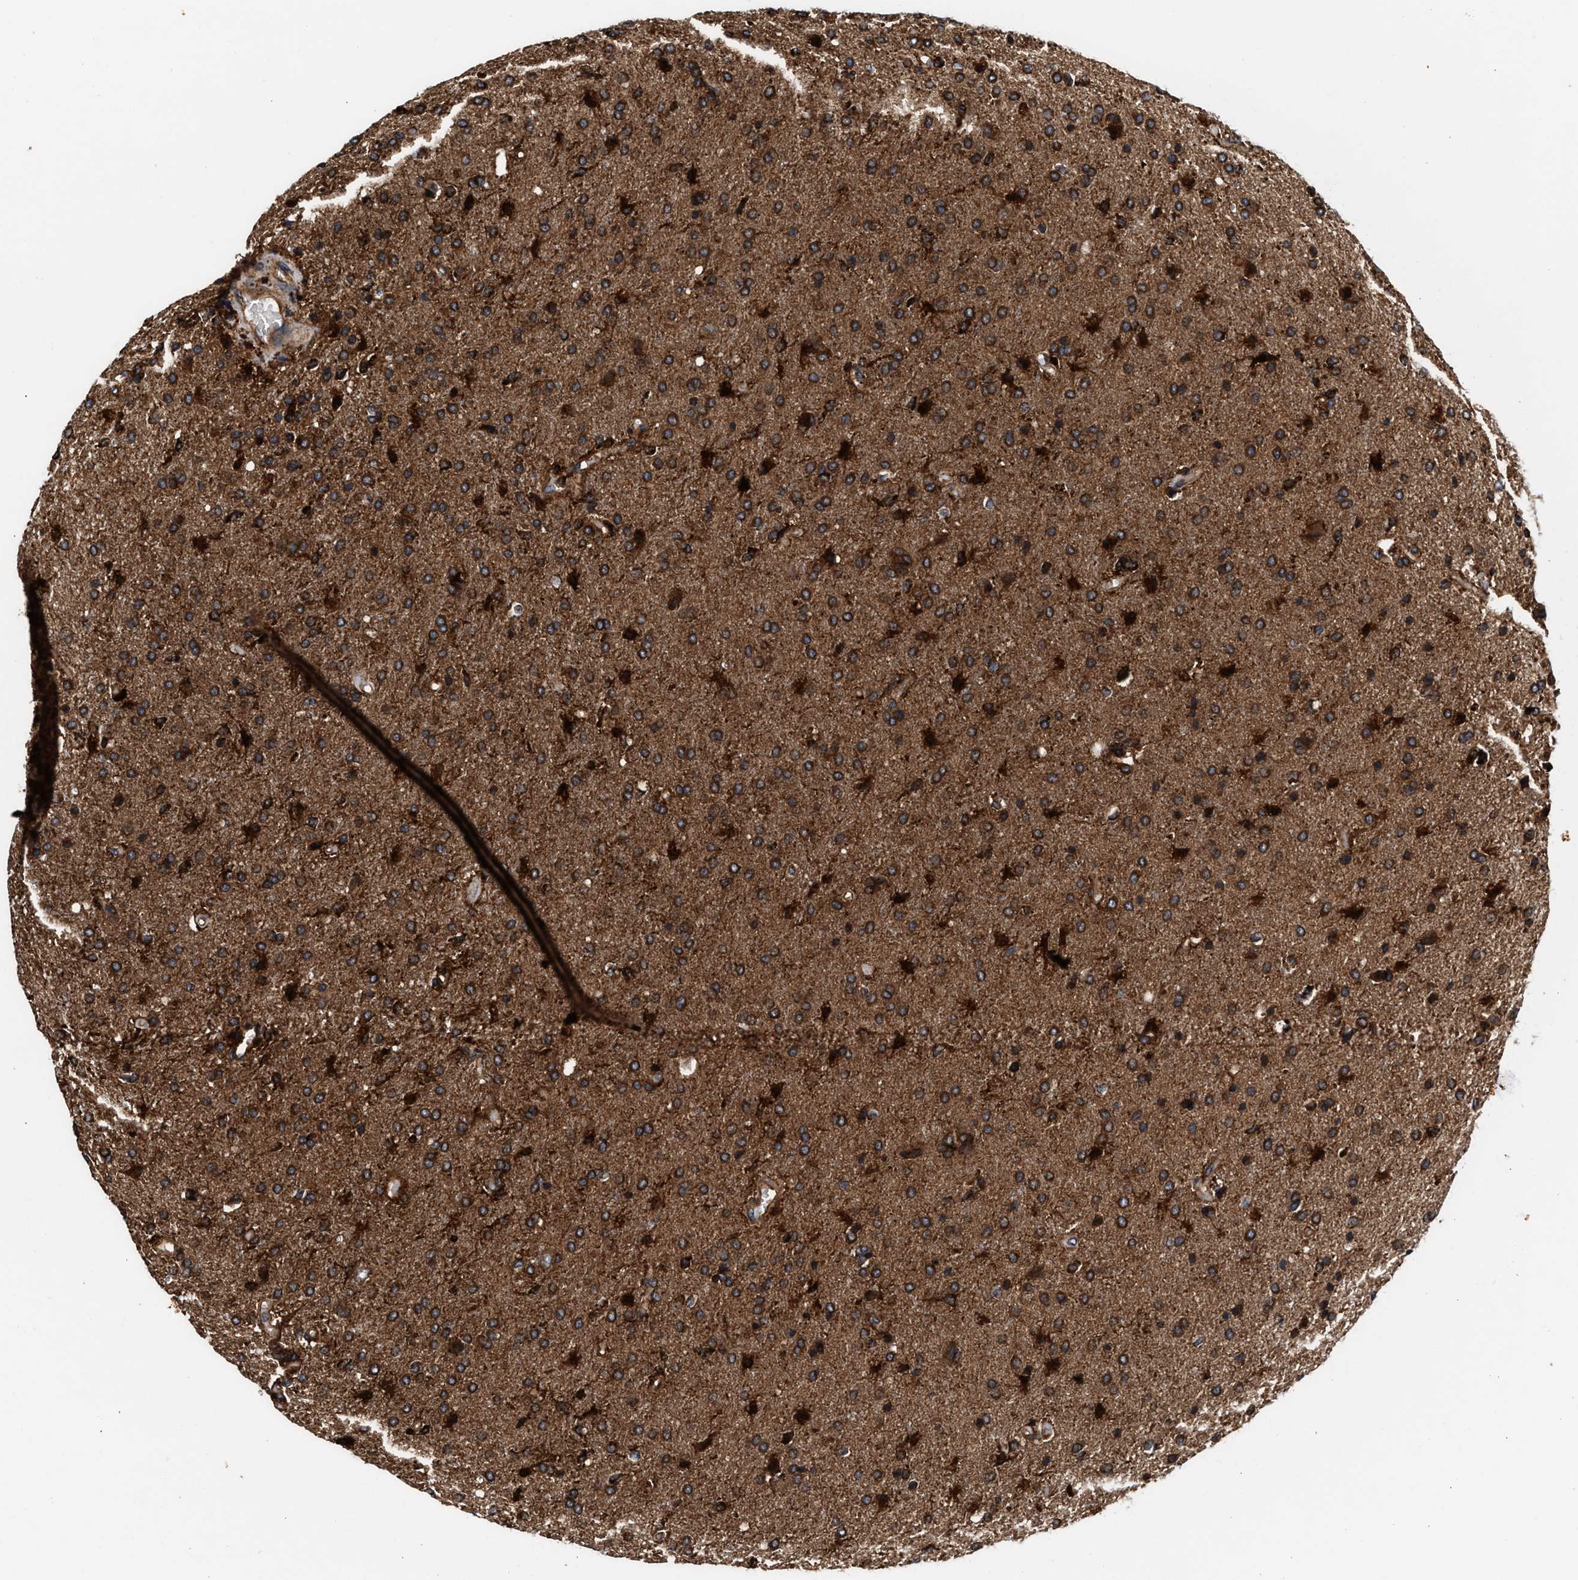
{"staining": {"intensity": "strong", "quantity": ">75%", "location": "cytoplasmic/membranous"}, "tissue": "glioma", "cell_type": "Tumor cells", "image_type": "cancer", "snomed": [{"axis": "morphology", "description": "Glioma, malignant, High grade"}, {"axis": "topography", "description": "Brain"}], "caption": "A micrograph of high-grade glioma (malignant) stained for a protein demonstrates strong cytoplasmic/membranous brown staining in tumor cells. The staining is performed using DAB brown chromogen to label protein expression. The nuclei are counter-stained blue using hematoxylin.", "gene": "KYAT1", "patient": {"sex": "male", "age": 72}}